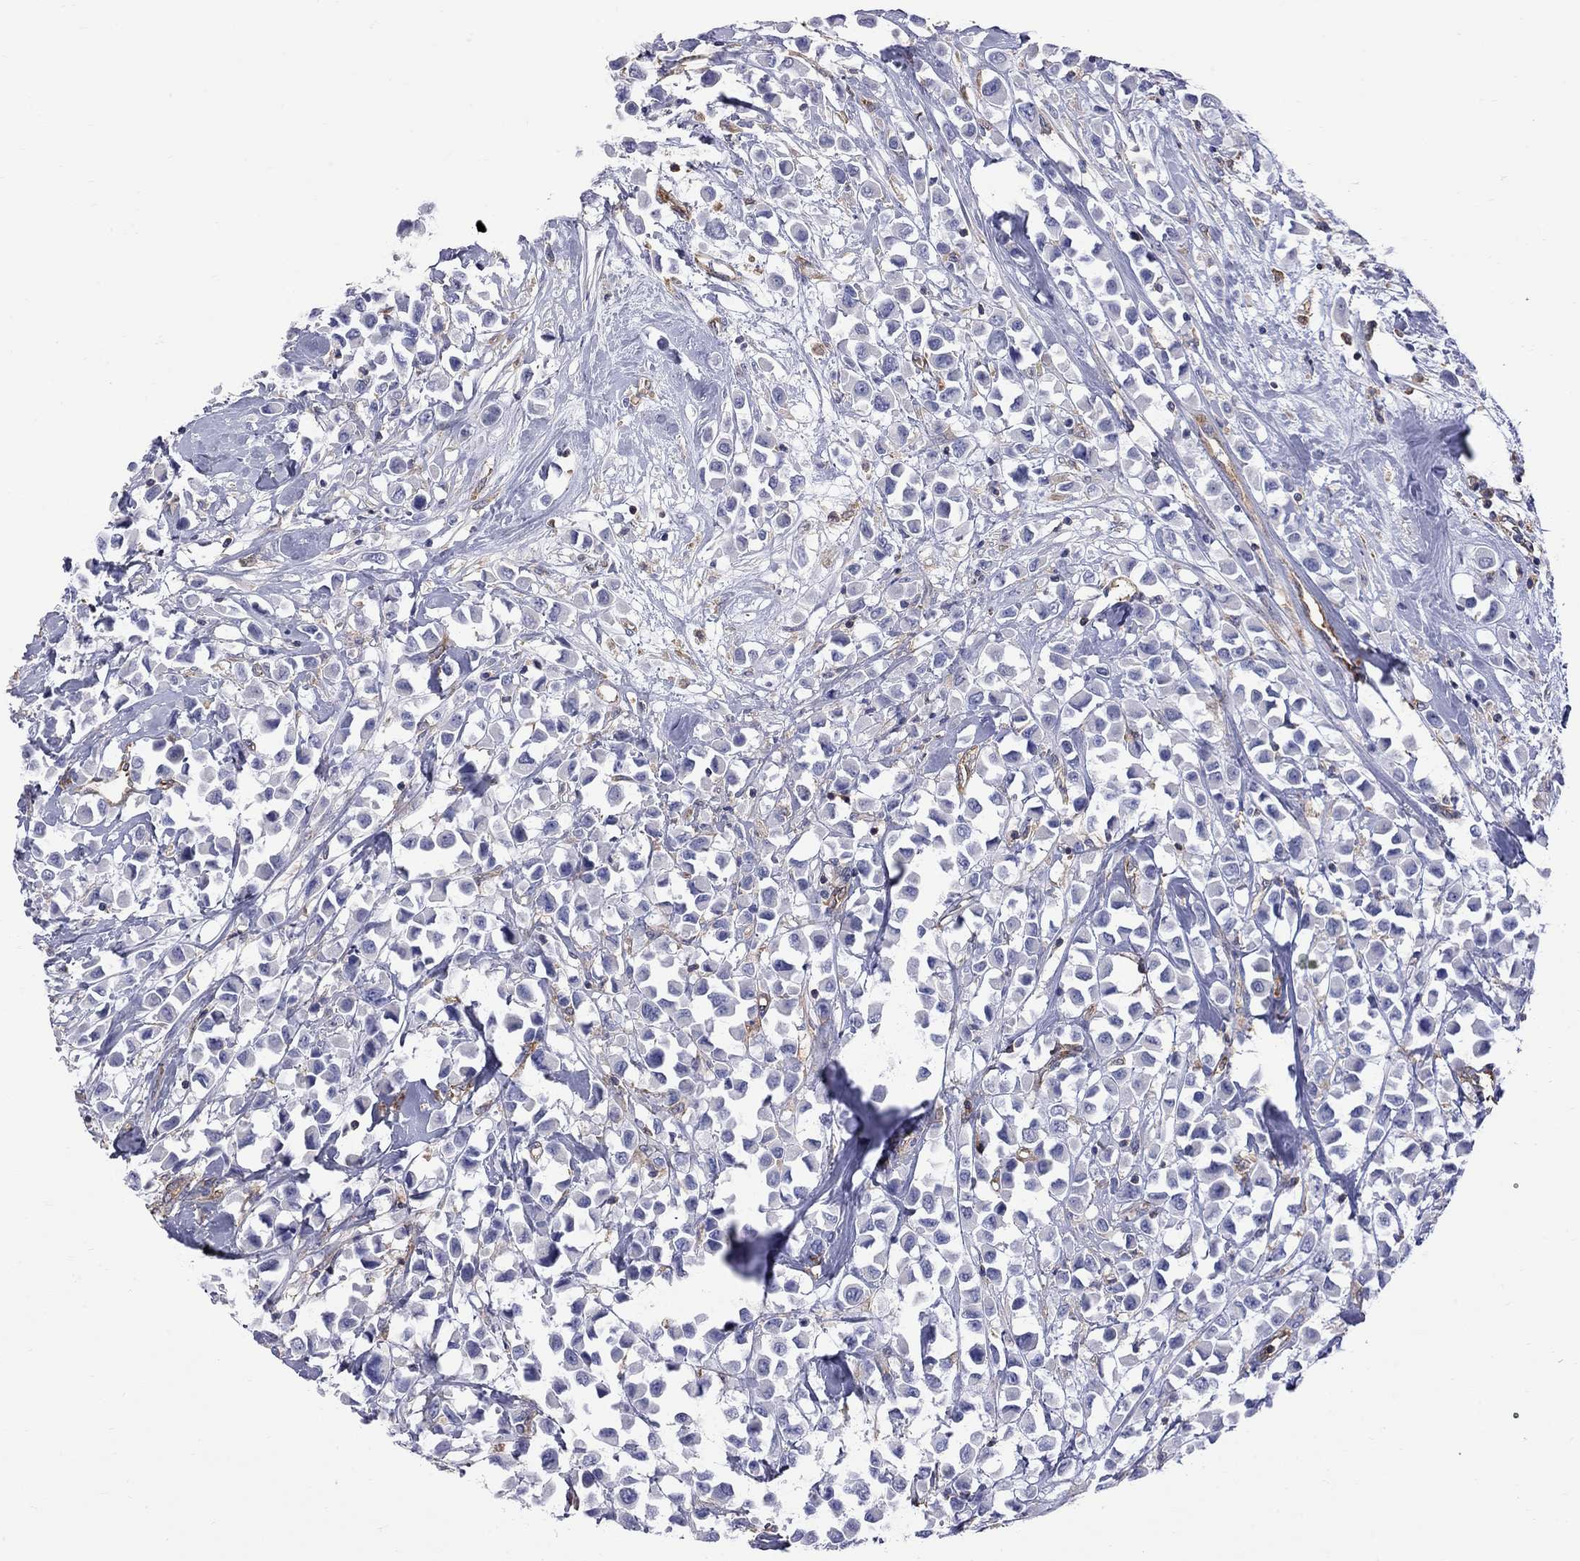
{"staining": {"intensity": "negative", "quantity": "none", "location": "none"}, "tissue": "breast cancer", "cell_type": "Tumor cells", "image_type": "cancer", "snomed": [{"axis": "morphology", "description": "Duct carcinoma"}, {"axis": "topography", "description": "Breast"}], "caption": "A histopathology image of human intraductal carcinoma (breast) is negative for staining in tumor cells.", "gene": "ABI3", "patient": {"sex": "female", "age": 61}}